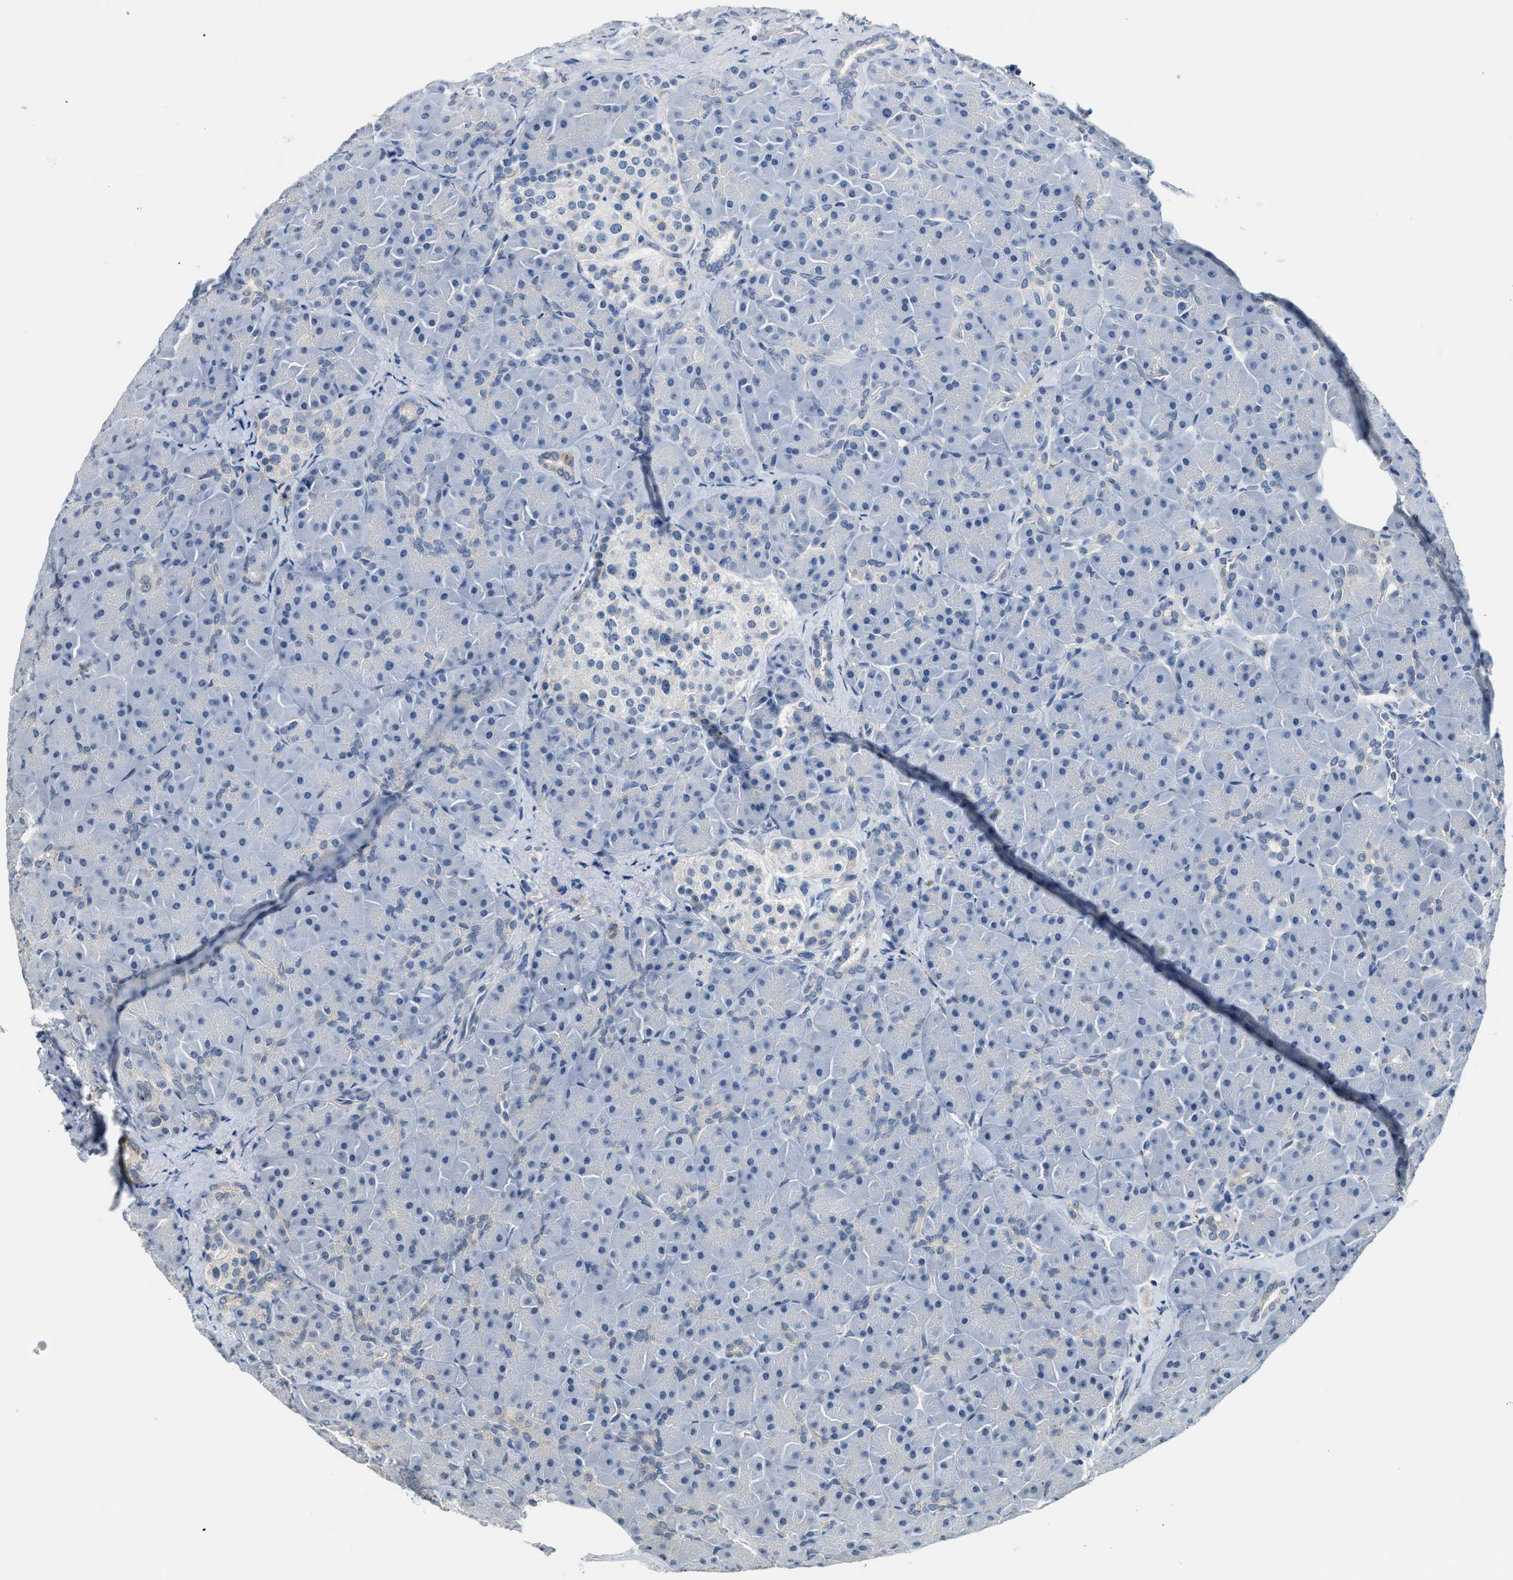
{"staining": {"intensity": "negative", "quantity": "none", "location": "none"}, "tissue": "pancreas", "cell_type": "Exocrine glandular cells", "image_type": "normal", "snomed": [{"axis": "morphology", "description": "Normal tissue, NOS"}, {"axis": "topography", "description": "Pancreas"}], "caption": "Immunohistochemical staining of unremarkable pancreas exhibits no significant expression in exocrine glandular cells. The staining was performed using DAB to visualize the protein expression in brown, while the nuclei were stained in blue with hematoxylin (Magnification: 20x).", "gene": "TMEM154", "patient": {"sex": "male", "age": 66}}